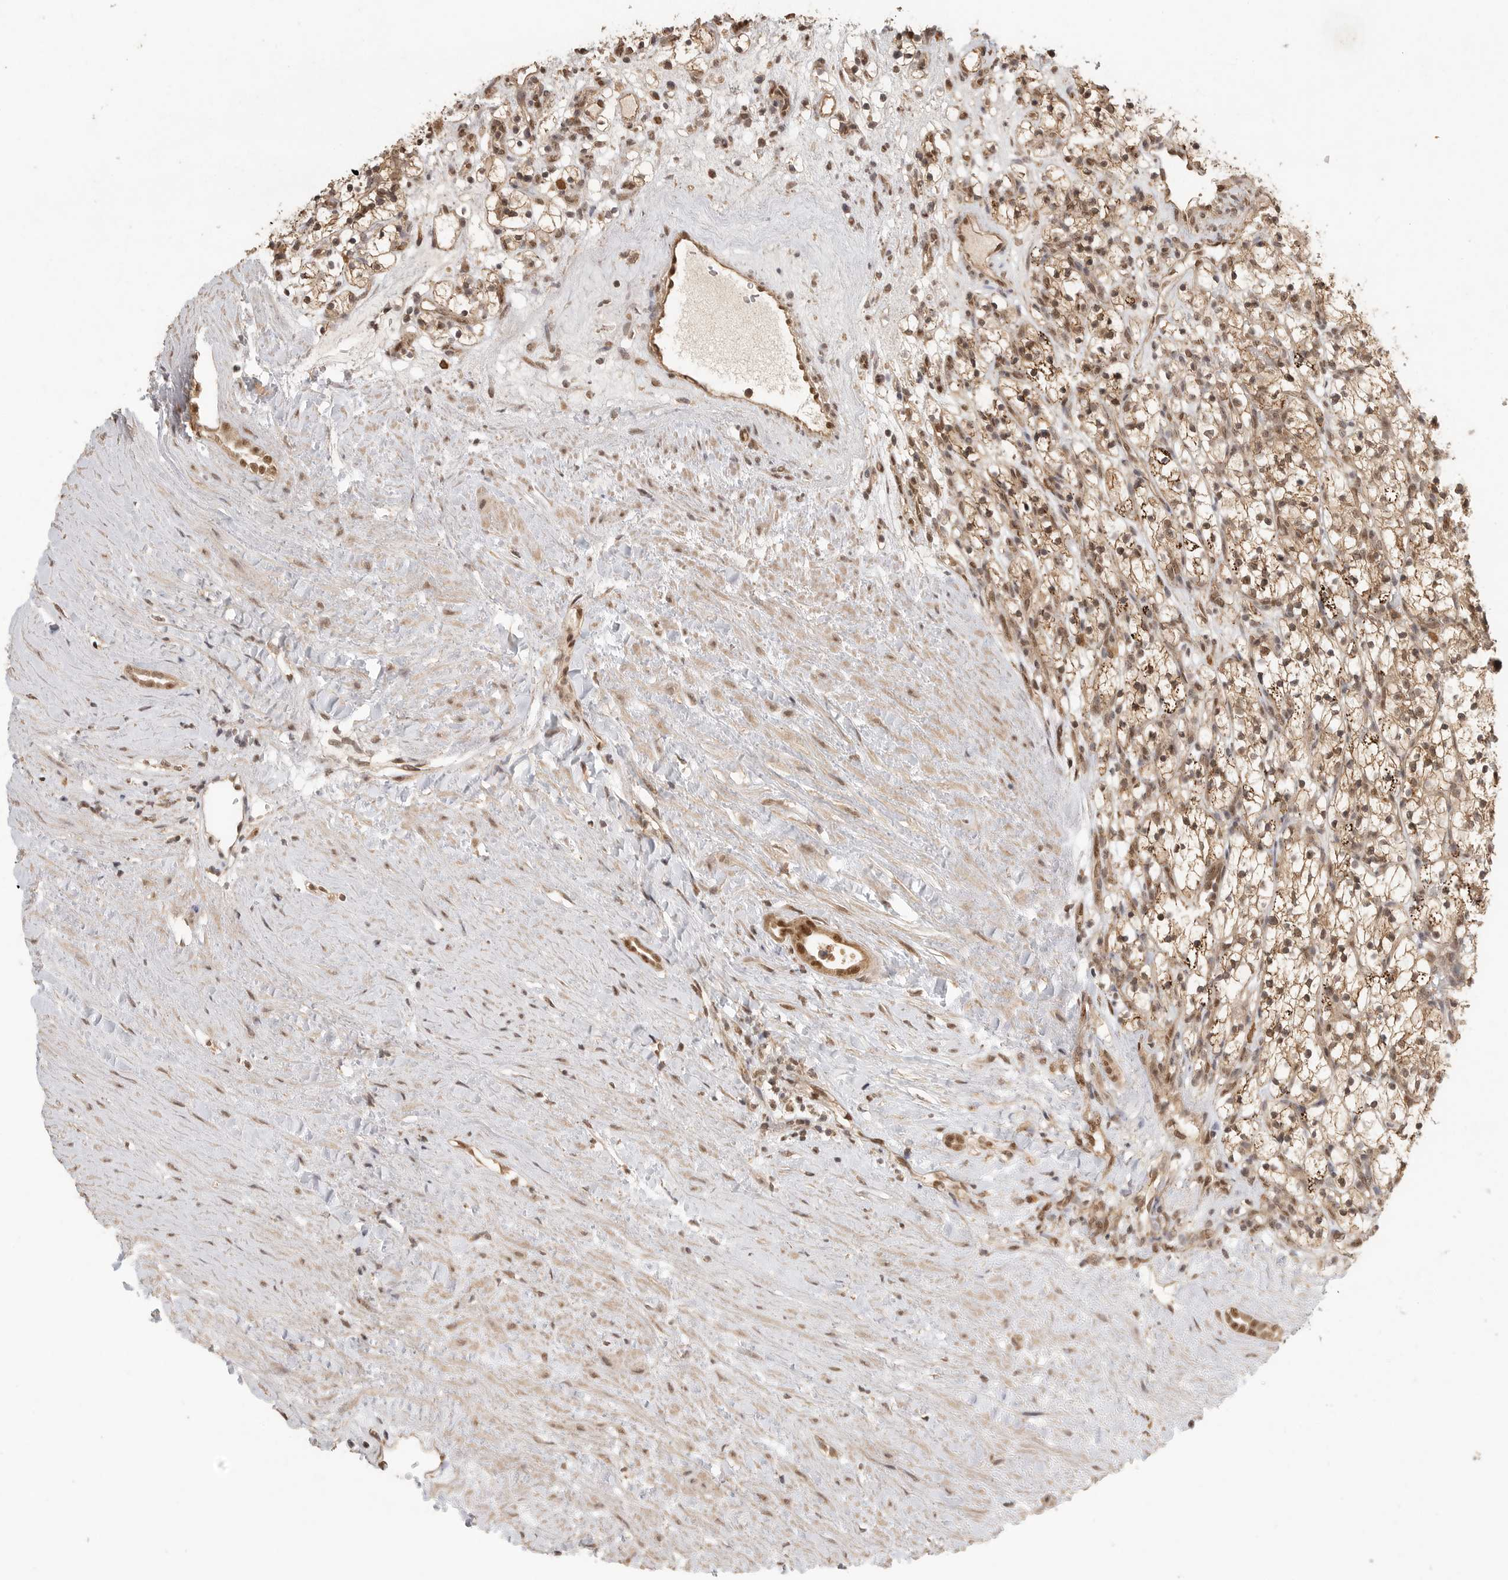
{"staining": {"intensity": "weak", "quantity": ">75%", "location": "cytoplasmic/membranous,nuclear"}, "tissue": "renal cancer", "cell_type": "Tumor cells", "image_type": "cancer", "snomed": [{"axis": "morphology", "description": "Adenocarcinoma, NOS"}, {"axis": "topography", "description": "Kidney"}], "caption": "Renal cancer (adenocarcinoma) was stained to show a protein in brown. There is low levels of weak cytoplasmic/membranous and nuclear expression in about >75% of tumor cells. Ihc stains the protein in brown and the nuclei are stained blue.", "gene": "DFFA", "patient": {"sex": "female", "age": 57}}